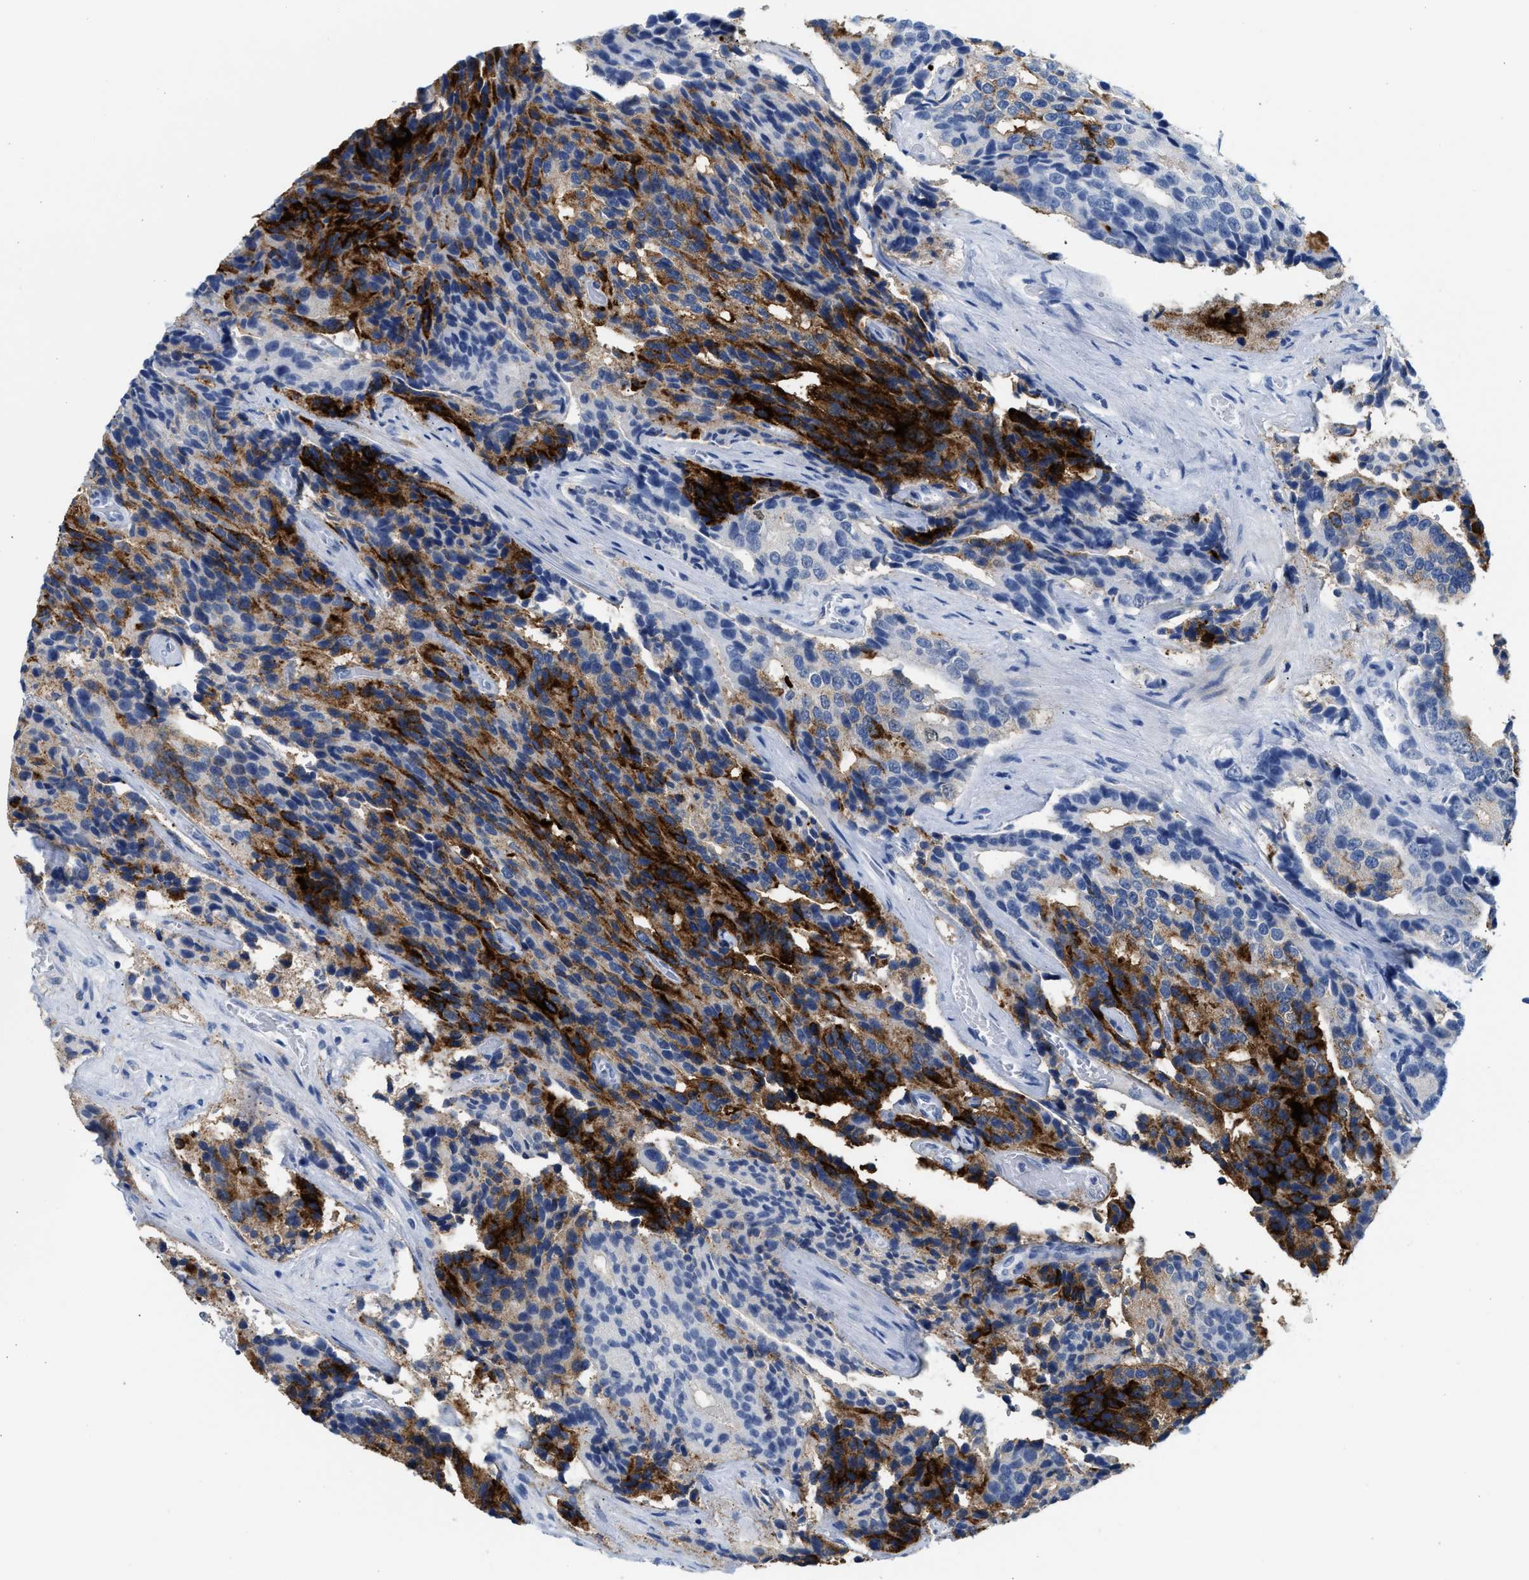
{"staining": {"intensity": "moderate", "quantity": "25%-75%", "location": "cytoplasmic/membranous"}, "tissue": "prostate cancer", "cell_type": "Tumor cells", "image_type": "cancer", "snomed": [{"axis": "morphology", "description": "Adenocarcinoma, High grade"}, {"axis": "topography", "description": "Prostate"}], "caption": "Prostate high-grade adenocarcinoma stained for a protein (brown) reveals moderate cytoplasmic/membranous positive staining in approximately 25%-75% of tumor cells.", "gene": "TNR", "patient": {"sex": "male", "age": 58}}